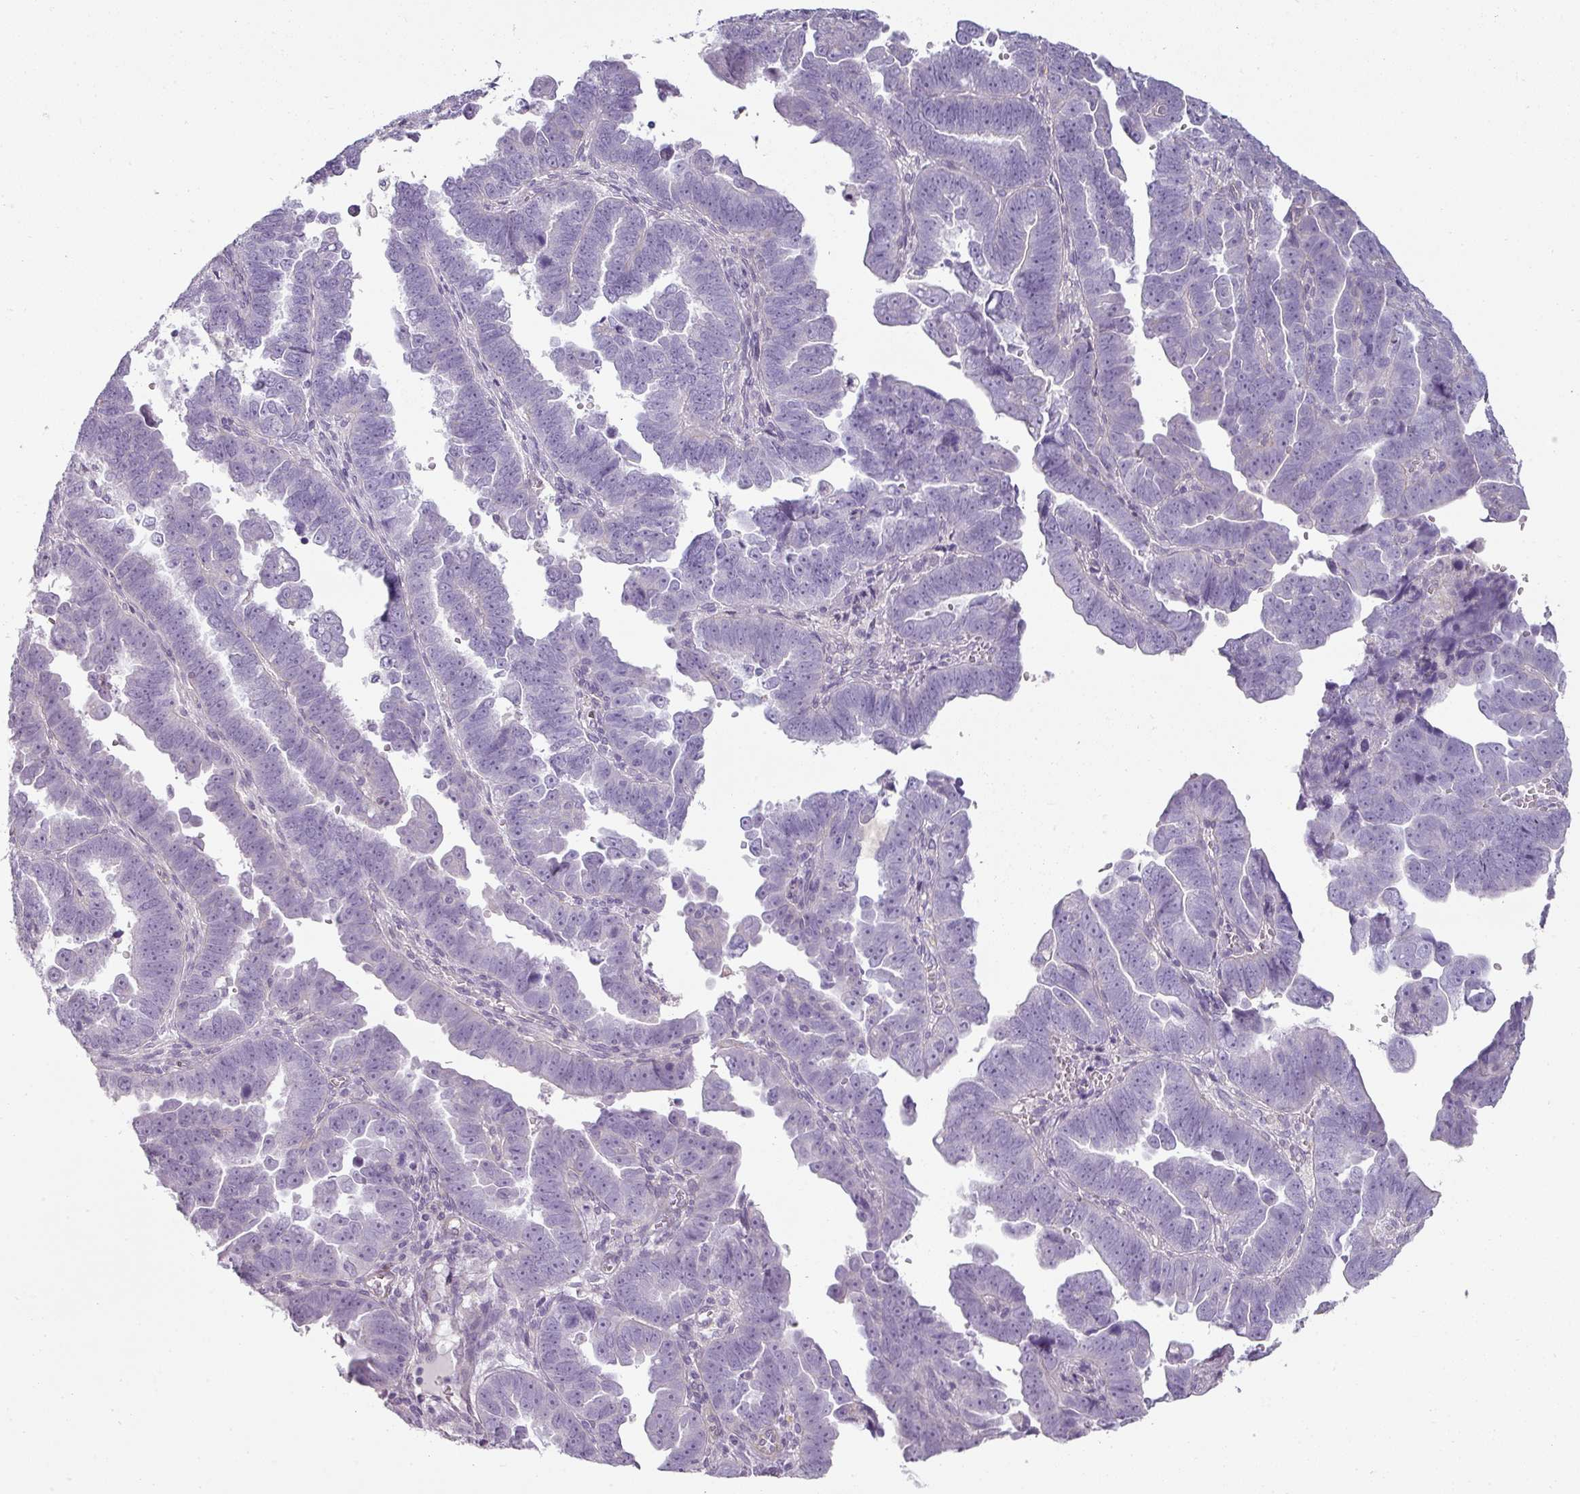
{"staining": {"intensity": "negative", "quantity": "none", "location": "none"}, "tissue": "endometrial cancer", "cell_type": "Tumor cells", "image_type": "cancer", "snomed": [{"axis": "morphology", "description": "Adenocarcinoma, NOS"}, {"axis": "topography", "description": "Endometrium"}], "caption": "This is a histopathology image of immunohistochemistry (IHC) staining of adenocarcinoma (endometrial), which shows no expression in tumor cells.", "gene": "ASB1", "patient": {"sex": "female", "age": 75}}